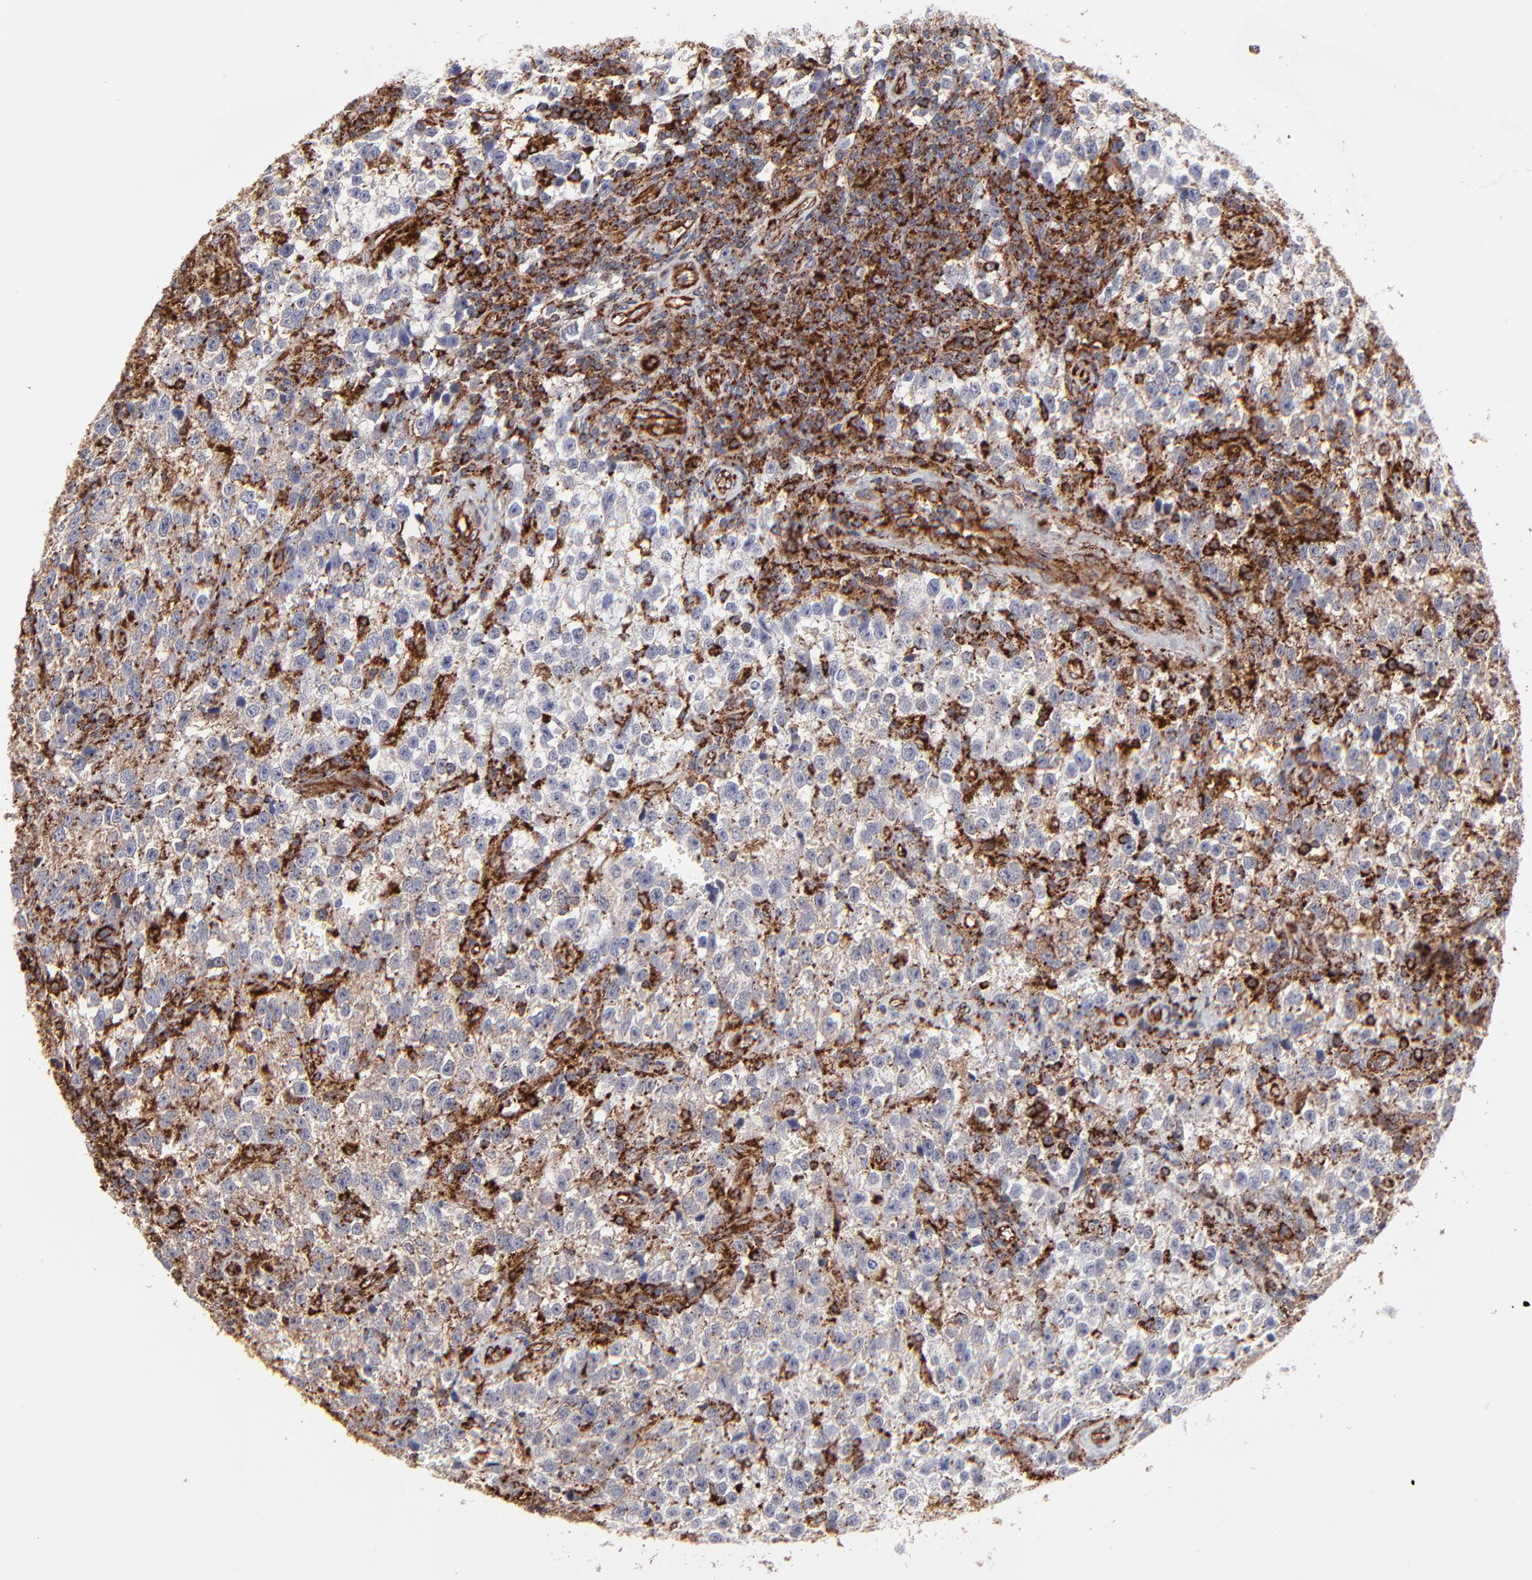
{"staining": {"intensity": "strong", "quantity": "<25%", "location": "cytoplasmic/membranous"}, "tissue": "testis cancer", "cell_type": "Tumor cells", "image_type": "cancer", "snomed": [{"axis": "morphology", "description": "Seminoma, NOS"}, {"axis": "topography", "description": "Testis"}], "caption": "Immunohistochemical staining of human testis cancer (seminoma) exhibits medium levels of strong cytoplasmic/membranous protein positivity in about <25% of tumor cells. The protein is shown in brown color, while the nuclei are stained blue.", "gene": "COX8C", "patient": {"sex": "male", "age": 38}}